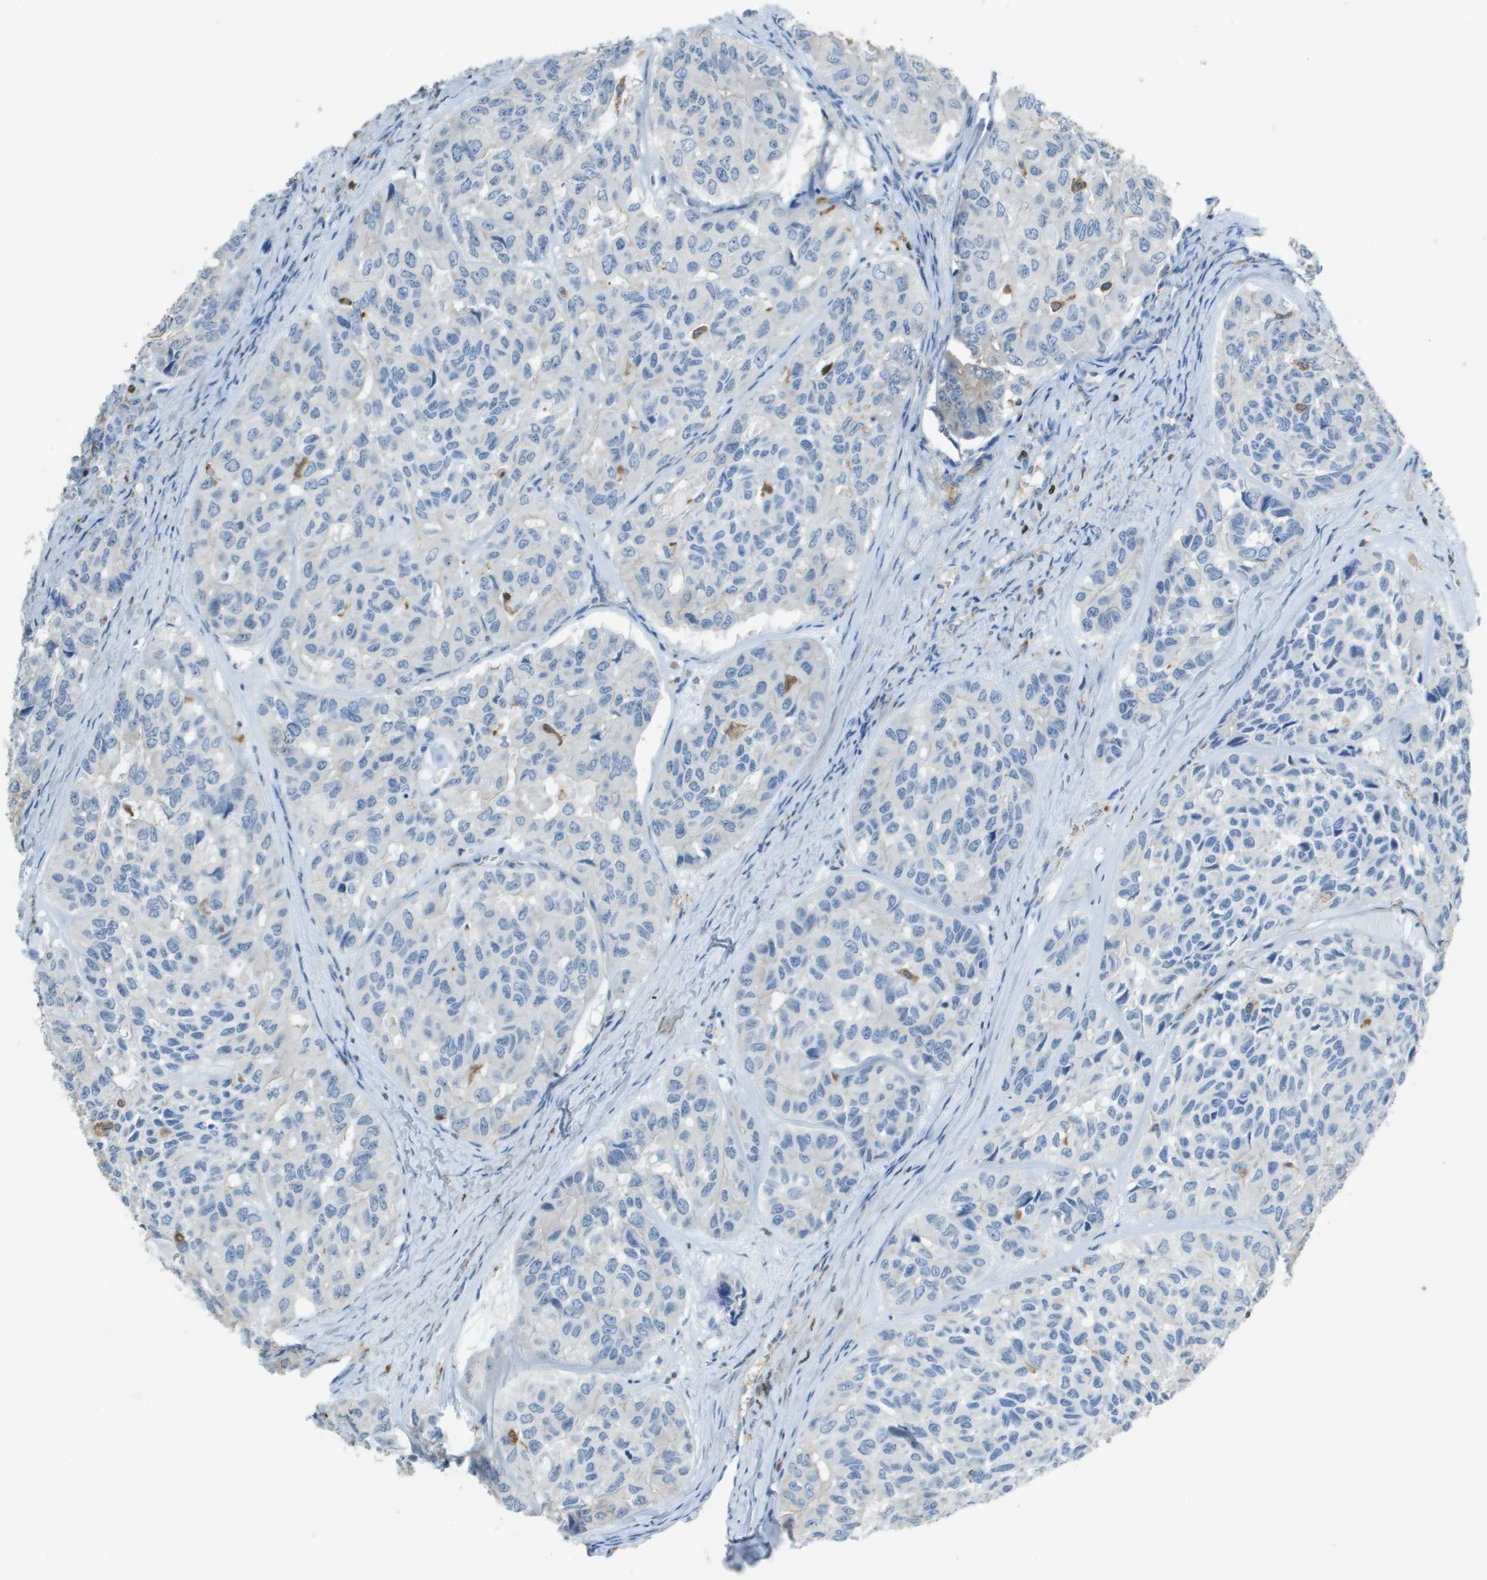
{"staining": {"intensity": "negative", "quantity": "none", "location": "none"}, "tissue": "head and neck cancer", "cell_type": "Tumor cells", "image_type": "cancer", "snomed": [{"axis": "morphology", "description": "Adenocarcinoma, NOS"}, {"axis": "topography", "description": "Salivary gland, NOS"}, {"axis": "topography", "description": "Head-Neck"}], "caption": "Tumor cells are negative for protein expression in human adenocarcinoma (head and neck). The staining is performed using DAB (3,3'-diaminobenzidine) brown chromogen with nuclei counter-stained in using hematoxylin.", "gene": "APBB1IP", "patient": {"sex": "female", "age": 76}}